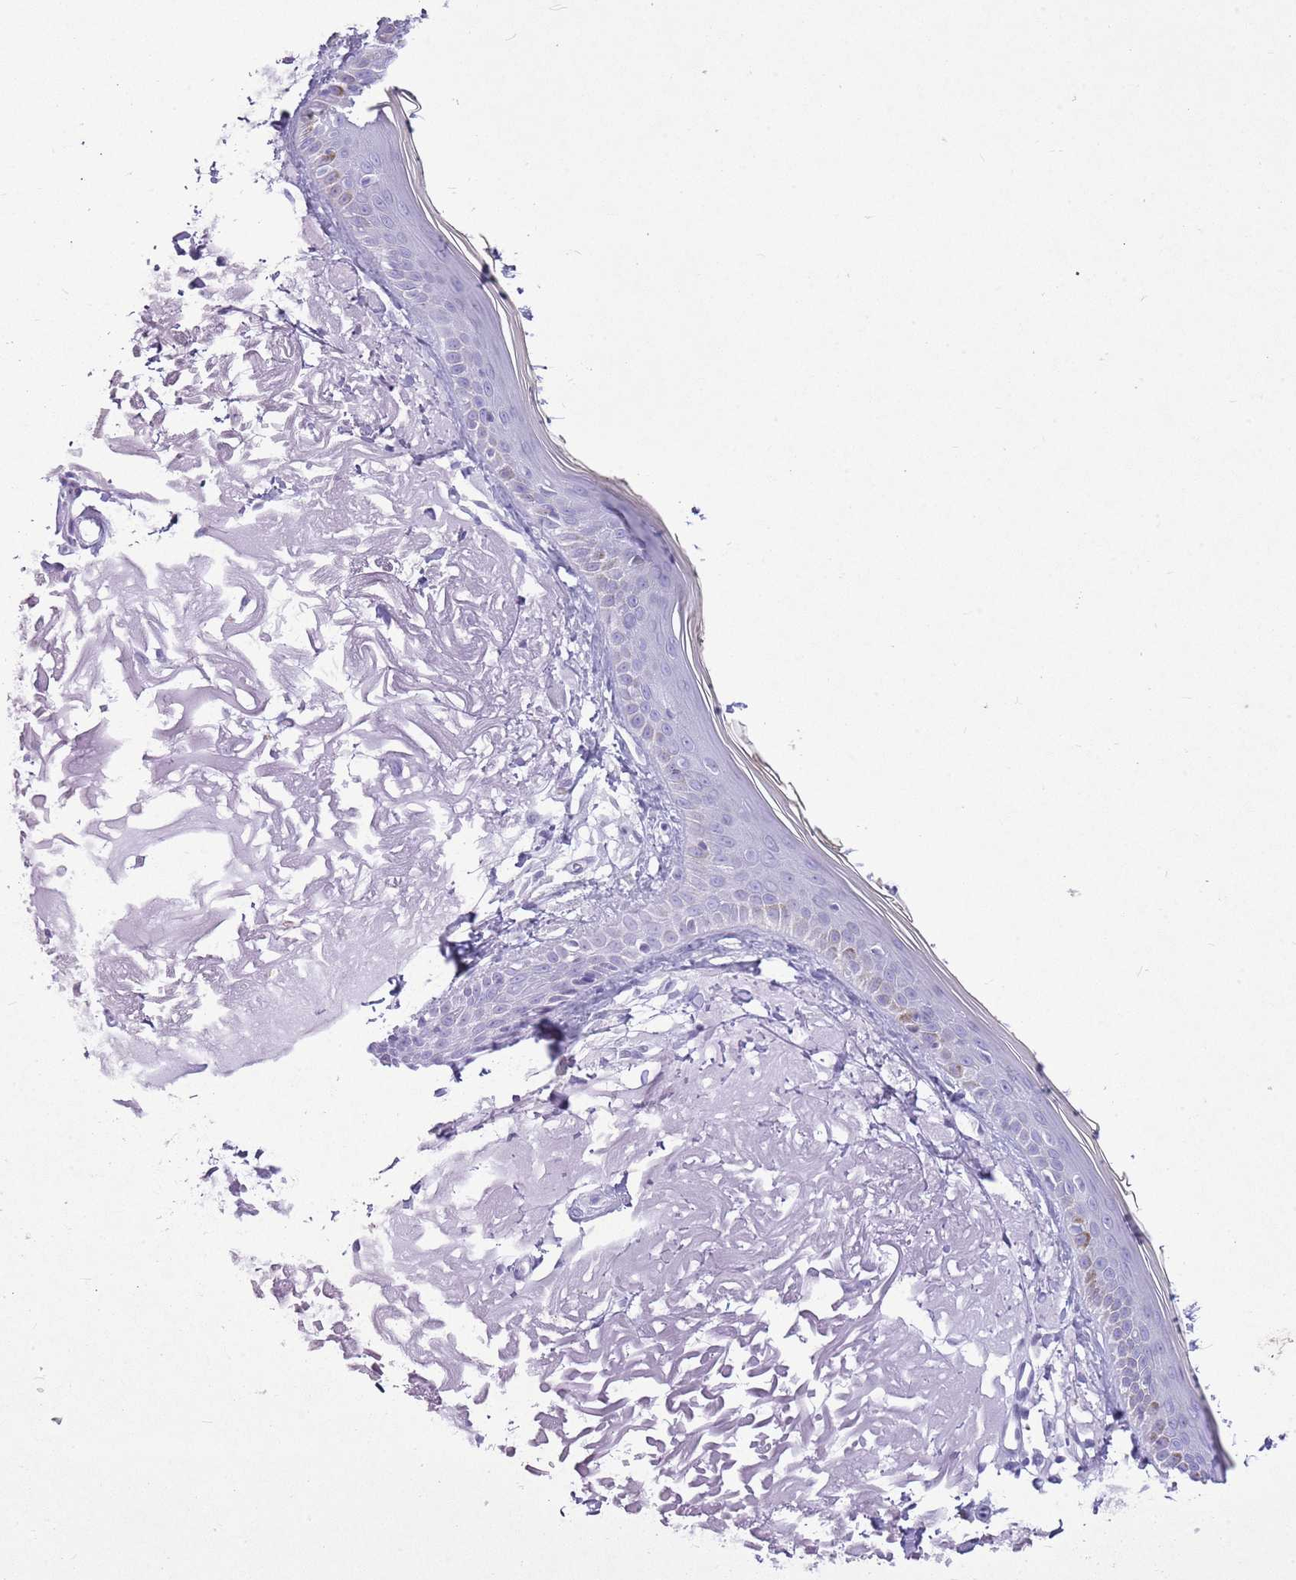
{"staining": {"intensity": "negative", "quantity": "none", "location": "none"}, "tissue": "skin", "cell_type": "Fibroblasts", "image_type": "normal", "snomed": [{"axis": "morphology", "description": "Normal tissue, NOS"}, {"axis": "topography", "description": "Skin"}, {"axis": "topography", "description": "Skeletal muscle"}], "caption": "This is a histopathology image of immunohistochemistry (IHC) staining of unremarkable skin, which shows no staining in fibroblasts. Nuclei are stained in blue.", "gene": "ASIP", "patient": {"sex": "male", "age": 83}}